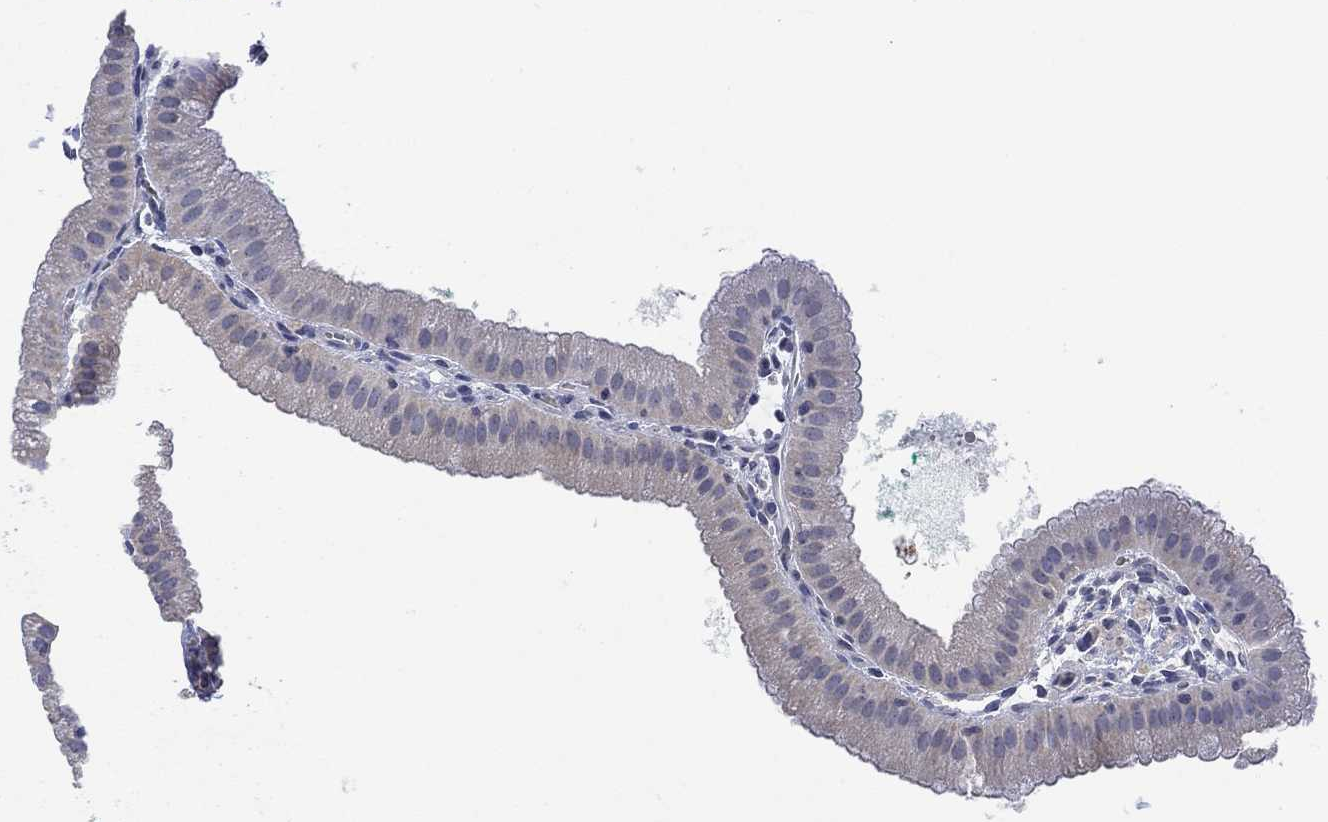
{"staining": {"intensity": "moderate", "quantity": "<25%", "location": "cytoplasmic/membranous"}, "tissue": "gallbladder", "cell_type": "Glandular cells", "image_type": "normal", "snomed": [{"axis": "morphology", "description": "Normal tissue, NOS"}, {"axis": "topography", "description": "Gallbladder"}], "caption": "The photomicrograph exhibits staining of unremarkable gallbladder, revealing moderate cytoplasmic/membranous protein staining (brown color) within glandular cells. Ihc stains the protein in brown and the nuclei are stained blue.", "gene": "AGRP", "patient": {"sex": "male", "age": 67}}